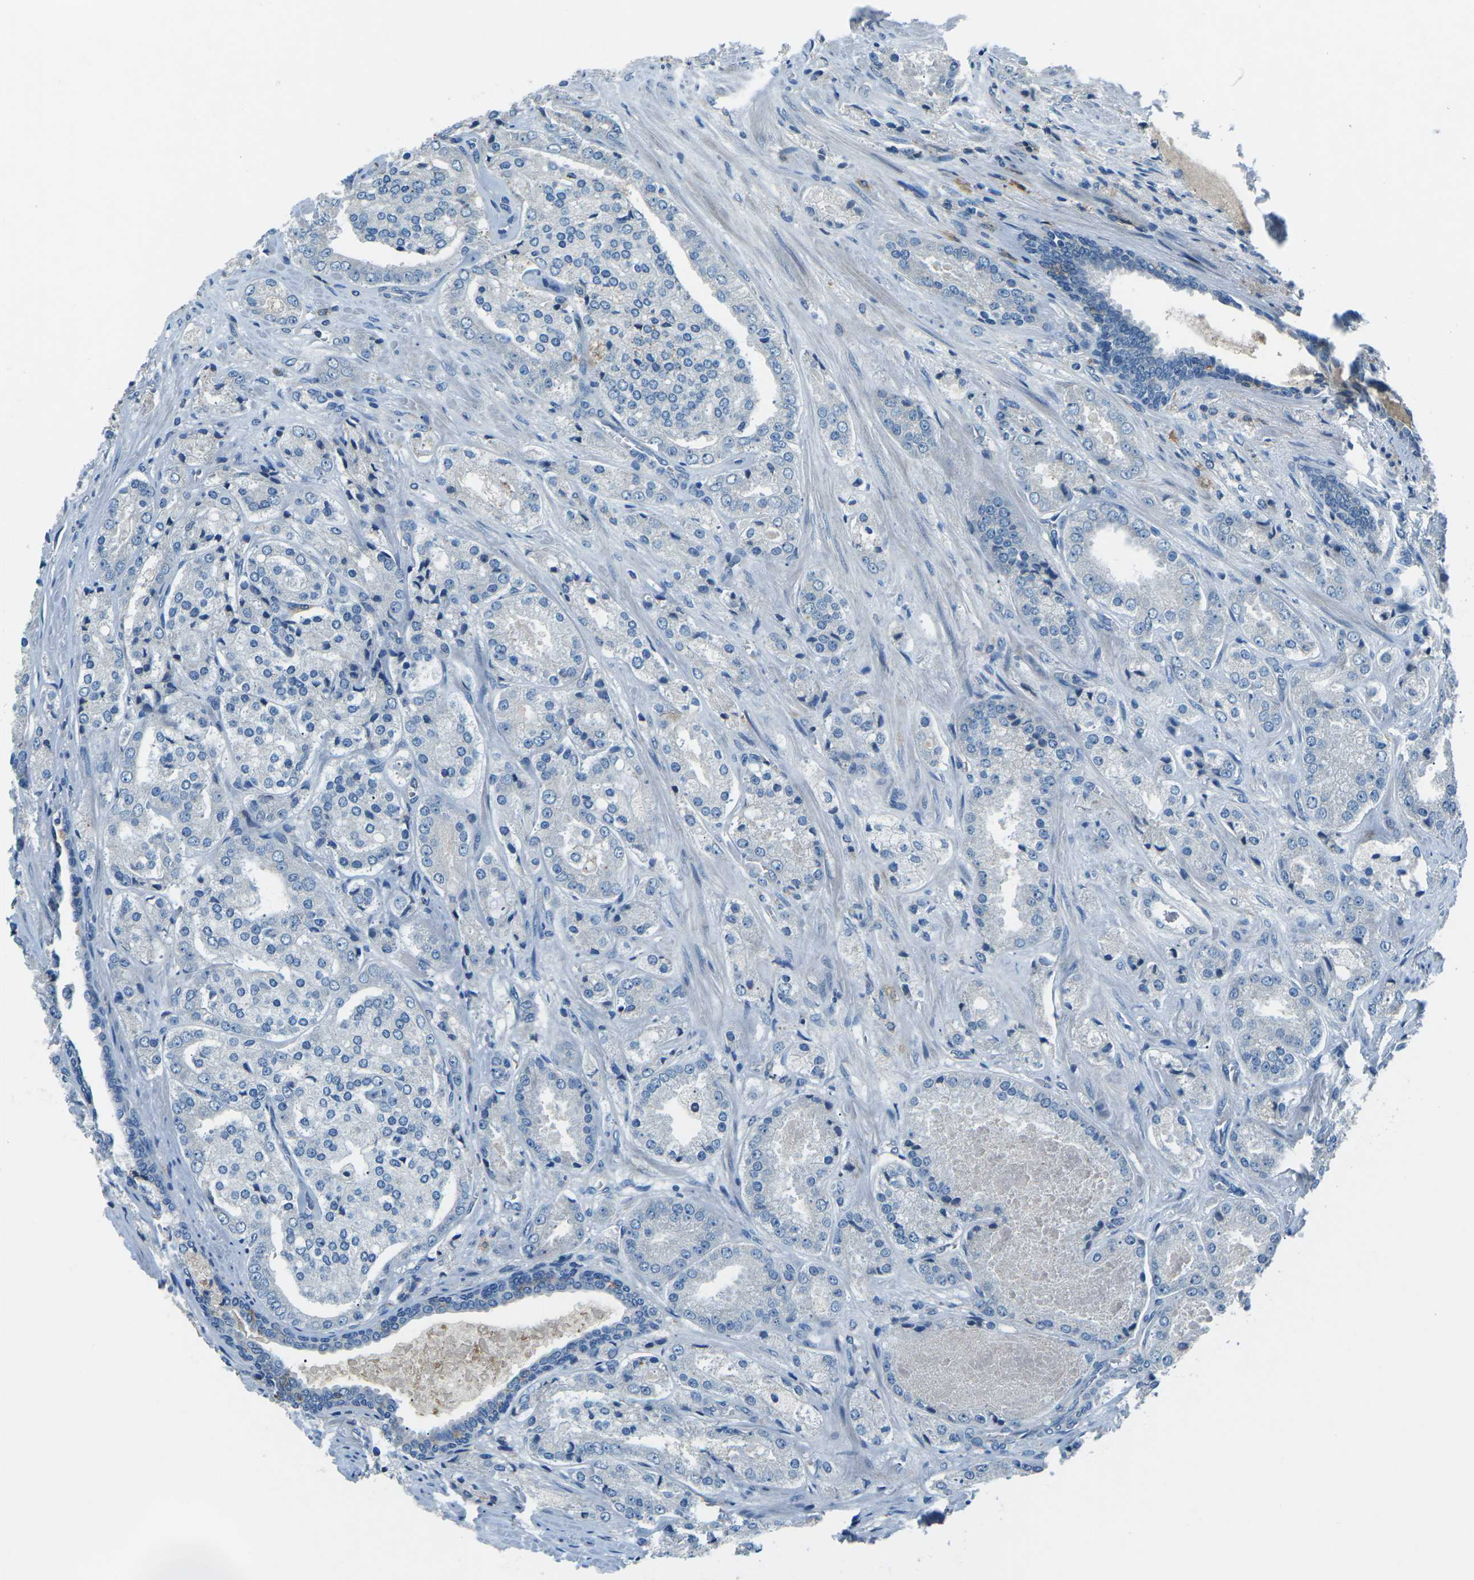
{"staining": {"intensity": "negative", "quantity": "none", "location": "none"}, "tissue": "prostate cancer", "cell_type": "Tumor cells", "image_type": "cancer", "snomed": [{"axis": "morphology", "description": "Adenocarcinoma, High grade"}, {"axis": "topography", "description": "Prostate"}], "caption": "The micrograph displays no staining of tumor cells in prostate high-grade adenocarcinoma.", "gene": "CD1D", "patient": {"sex": "male", "age": 65}}